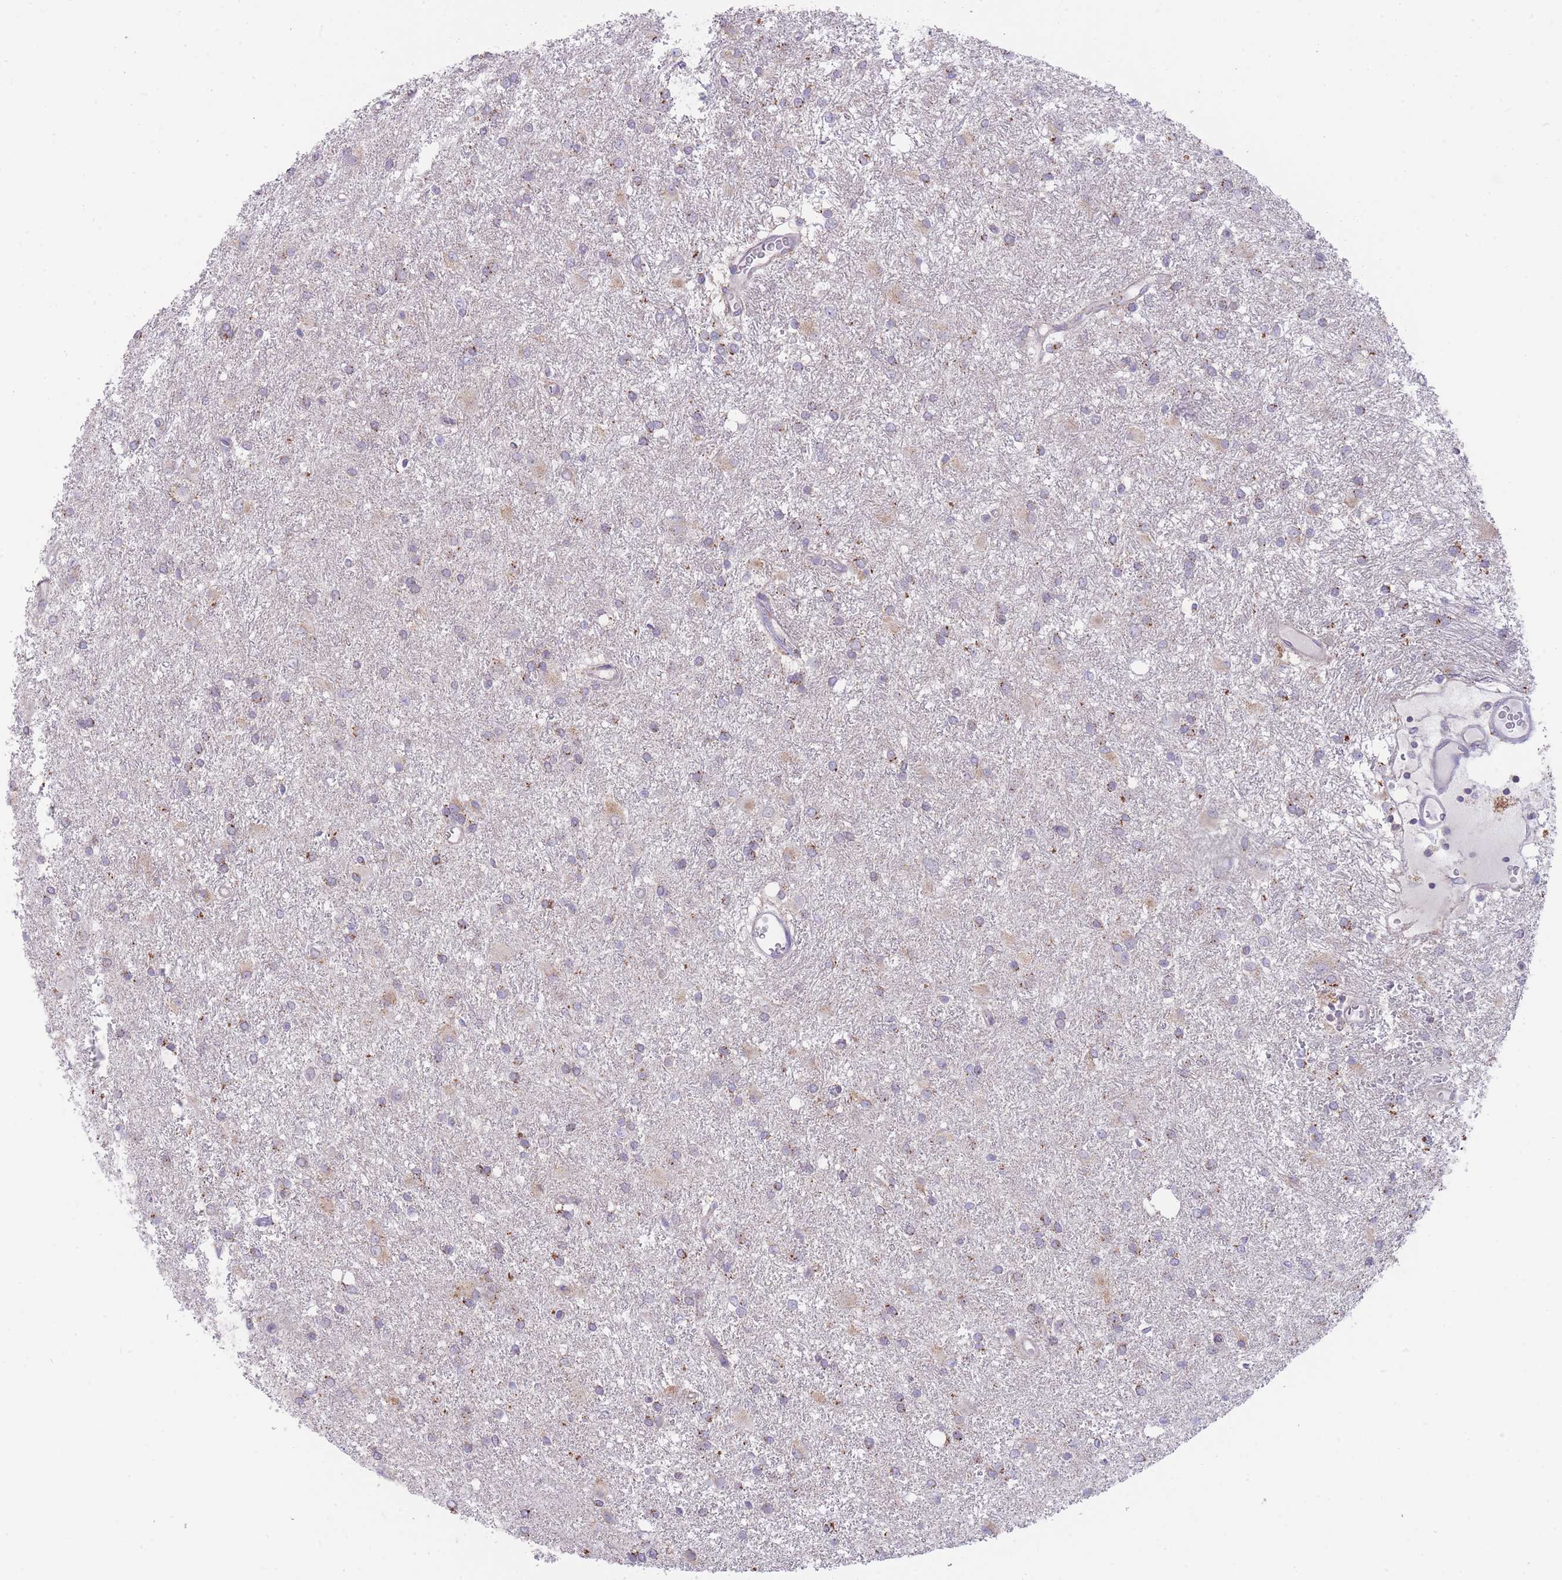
{"staining": {"intensity": "moderate", "quantity": "<25%", "location": "cytoplasmic/membranous"}, "tissue": "glioma", "cell_type": "Tumor cells", "image_type": "cancer", "snomed": [{"axis": "morphology", "description": "Glioma, malignant, High grade"}, {"axis": "topography", "description": "Brain"}], "caption": "The micrograph reveals staining of malignant glioma (high-grade), revealing moderate cytoplasmic/membranous protein expression (brown color) within tumor cells. The staining was performed using DAB, with brown indicating positive protein expression. Nuclei are stained blue with hematoxylin.", "gene": "BOLA2B", "patient": {"sex": "female", "age": 50}}